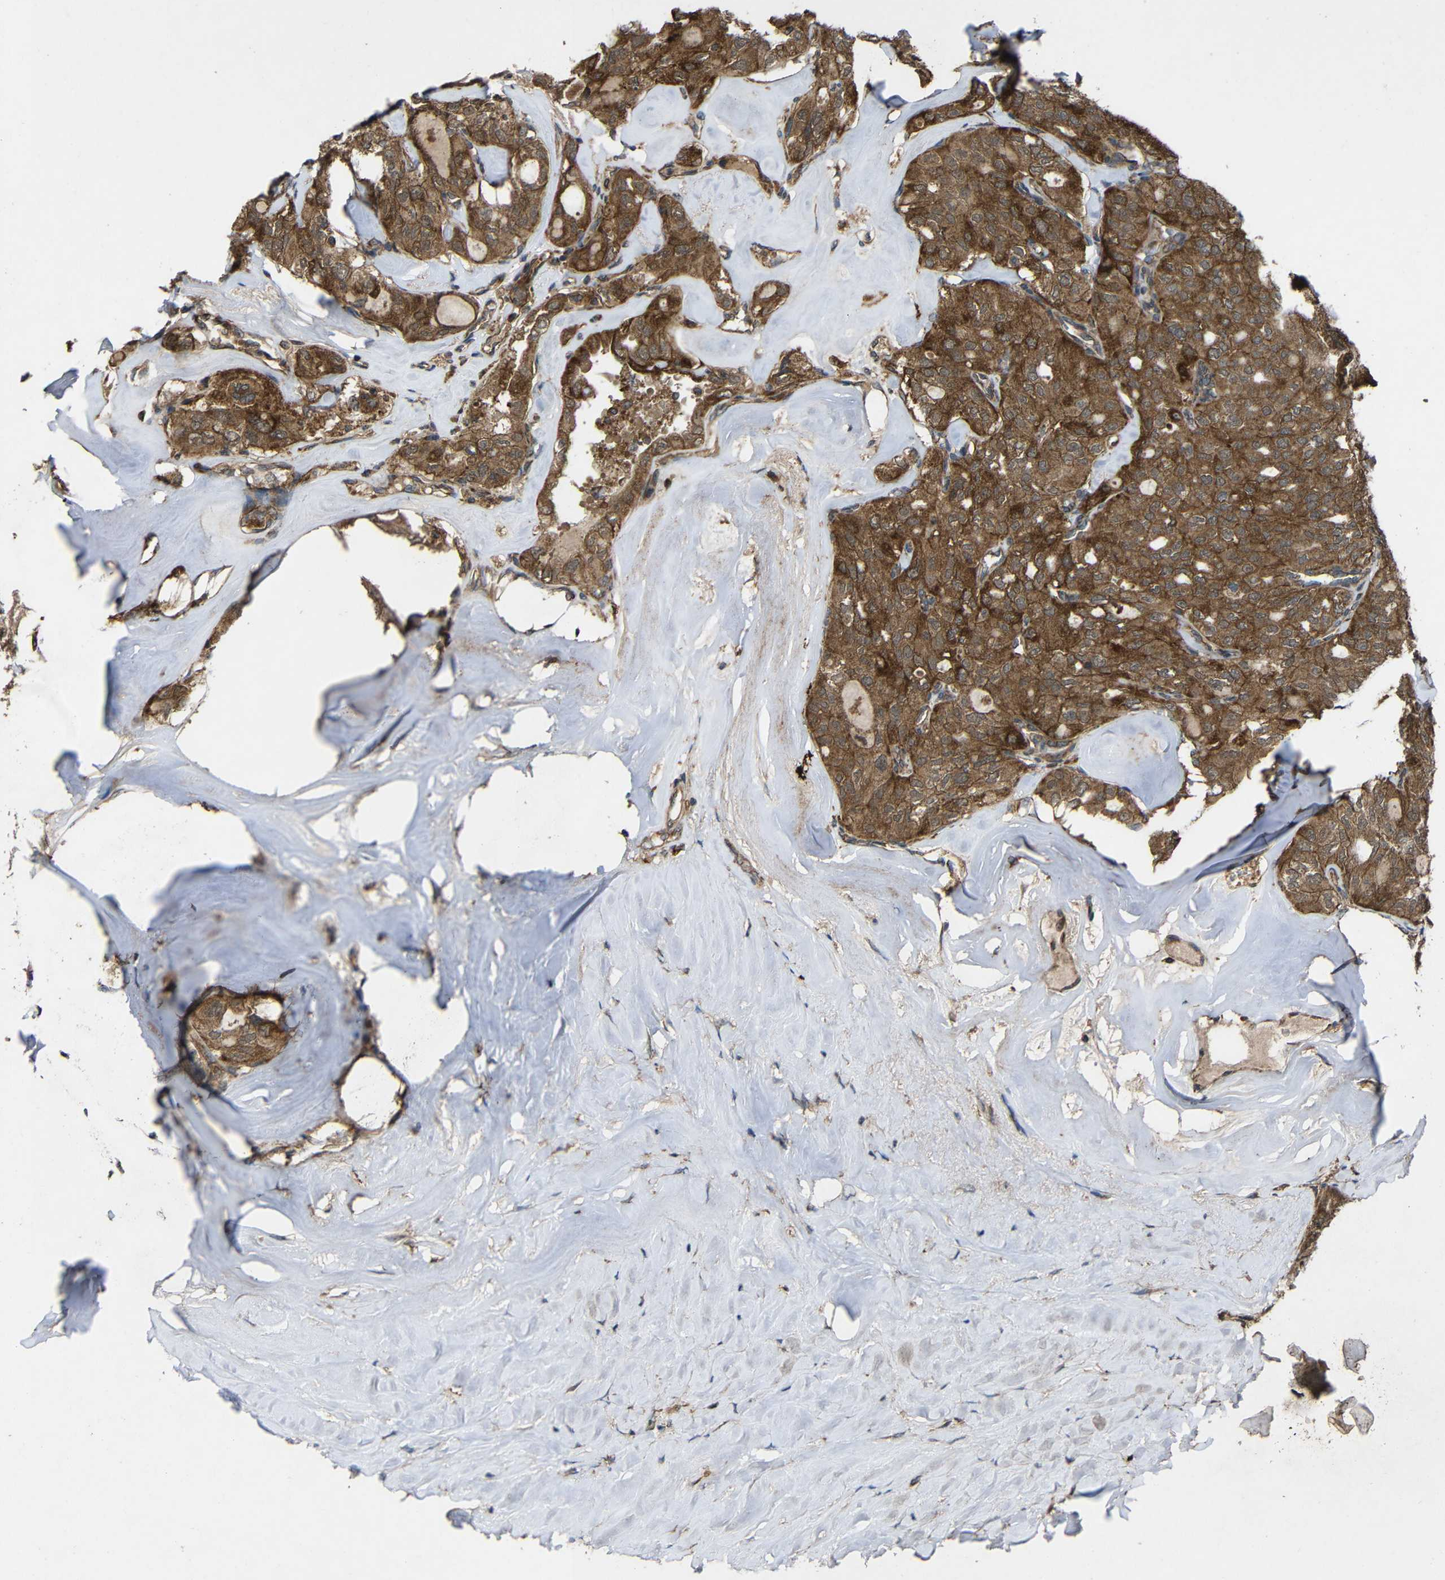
{"staining": {"intensity": "moderate", "quantity": ">75%", "location": "cytoplasmic/membranous"}, "tissue": "thyroid cancer", "cell_type": "Tumor cells", "image_type": "cancer", "snomed": [{"axis": "morphology", "description": "Follicular adenoma carcinoma, NOS"}, {"axis": "topography", "description": "Thyroid gland"}], "caption": "Brown immunohistochemical staining in follicular adenoma carcinoma (thyroid) displays moderate cytoplasmic/membranous expression in about >75% of tumor cells.", "gene": "C1GALT1", "patient": {"sex": "male", "age": 75}}